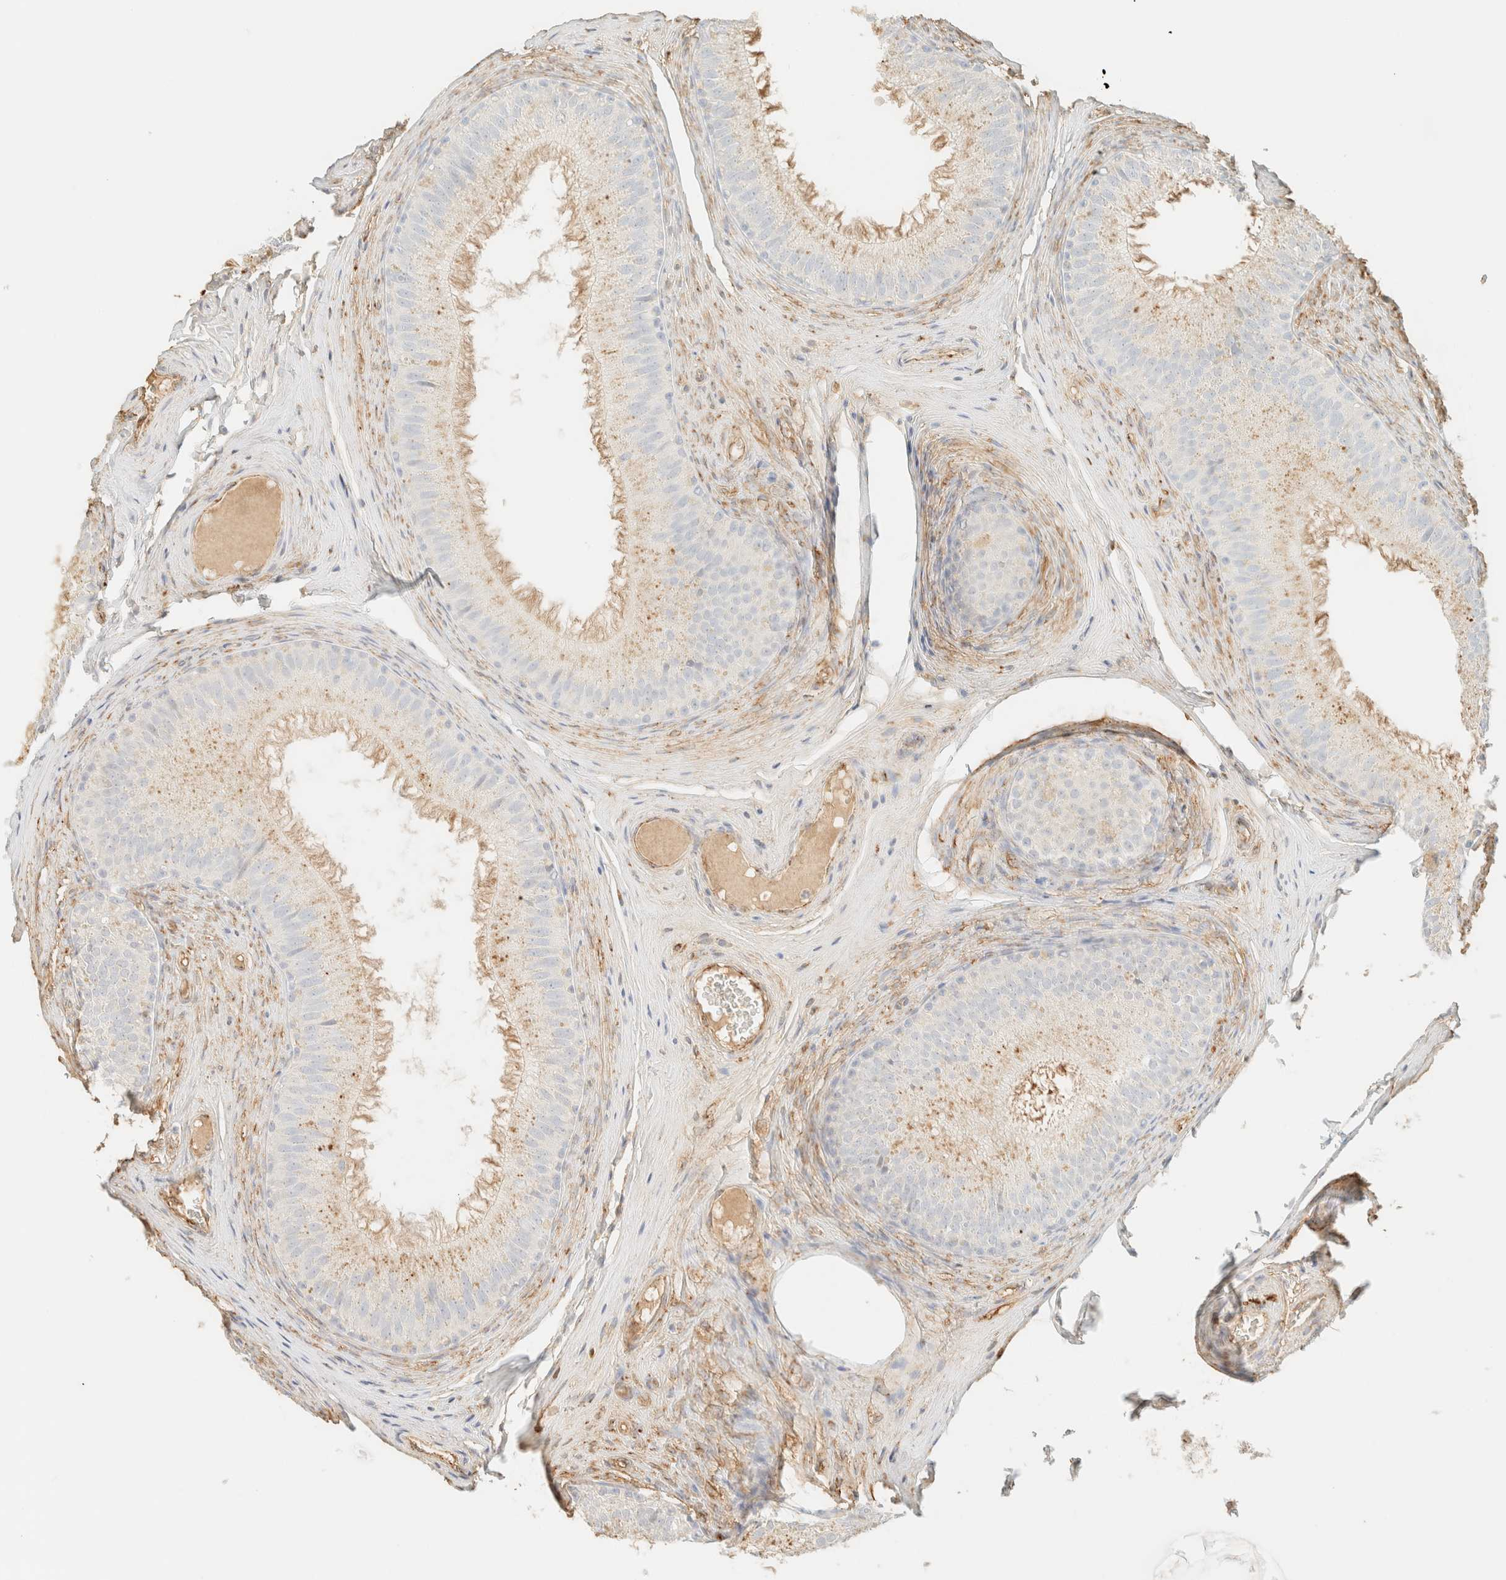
{"staining": {"intensity": "weak", "quantity": "25%-75%", "location": "cytoplasmic/membranous"}, "tissue": "epididymis", "cell_type": "Glandular cells", "image_type": "normal", "snomed": [{"axis": "morphology", "description": "Normal tissue, NOS"}, {"axis": "topography", "description": "Epididymis"}], "caption": "This histopathology image shows benign epididymis stained with immunohistochemistry to label a protein in brown. The cytoplasmic/membranous of glandular cells show weak positivity for the protein. Nuclei are counter-stained blue.", "gene": "SPARCL1", "patient": {"sex": "male", "age": 32}}